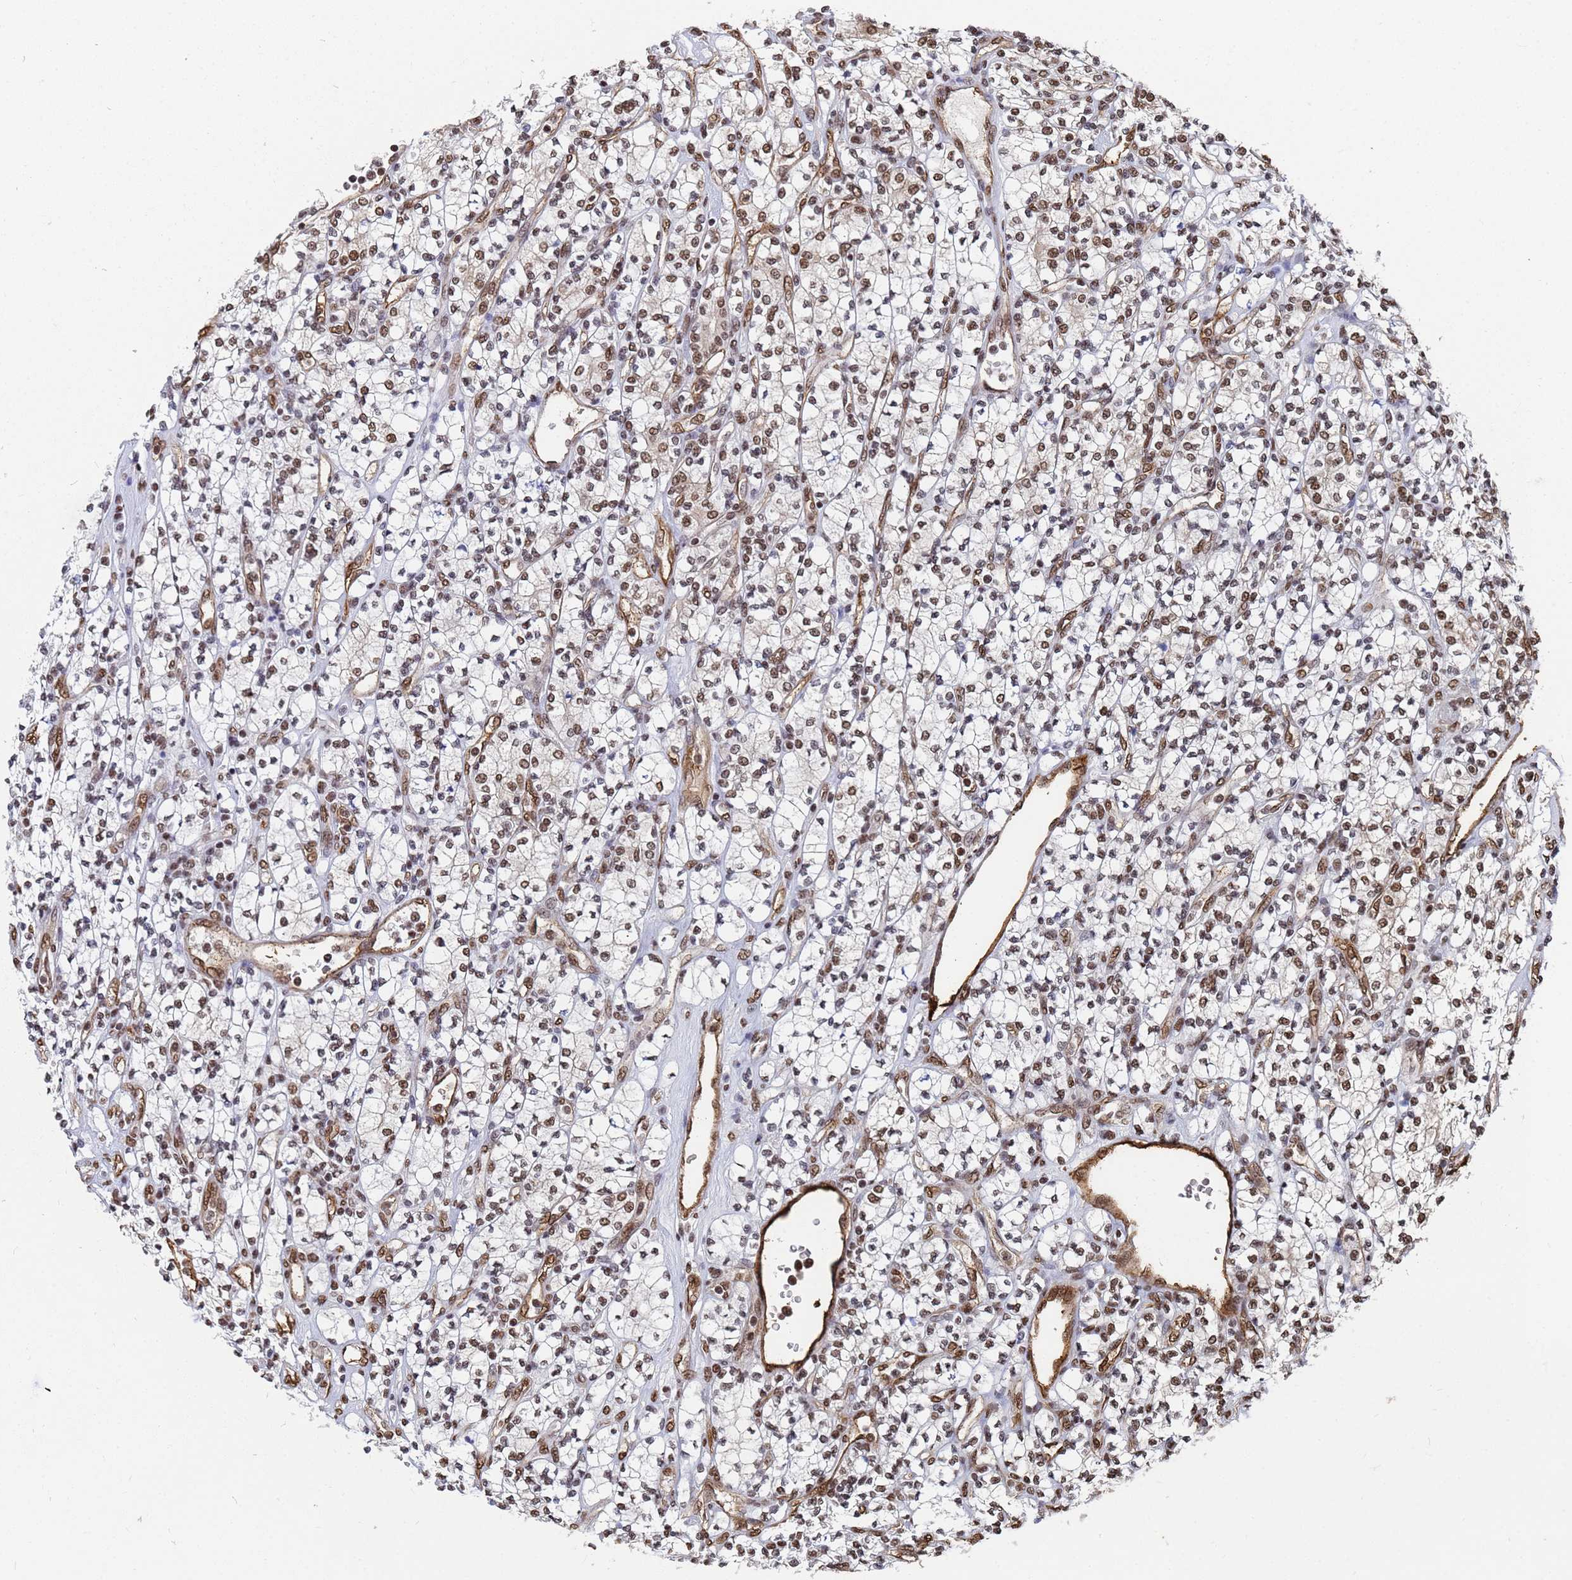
{"staining": {"intensity": "moderate", "quantity": ">75%", "location": "nuclear"}, "tissue": "renal cancer", "cell_type": "Tumor cells", "image_type": "cancer", "snomed": [{"axis": "morphology", "description": "Adenocarcinoma, NOS"}, {"axis": "topography", "description": "Kidney"}], "caption": "The immunohistochemical stain highlights moderate nuclear staining in tumor cells of renal cancer (adenocarcinoma) tissue. Using DAB (brown) and hematoxylin (blue) stains, captured at high magnification using brightfield microscopy.", "gene": "RAVER2", "patient": {"sex": "male", "age": 77}}